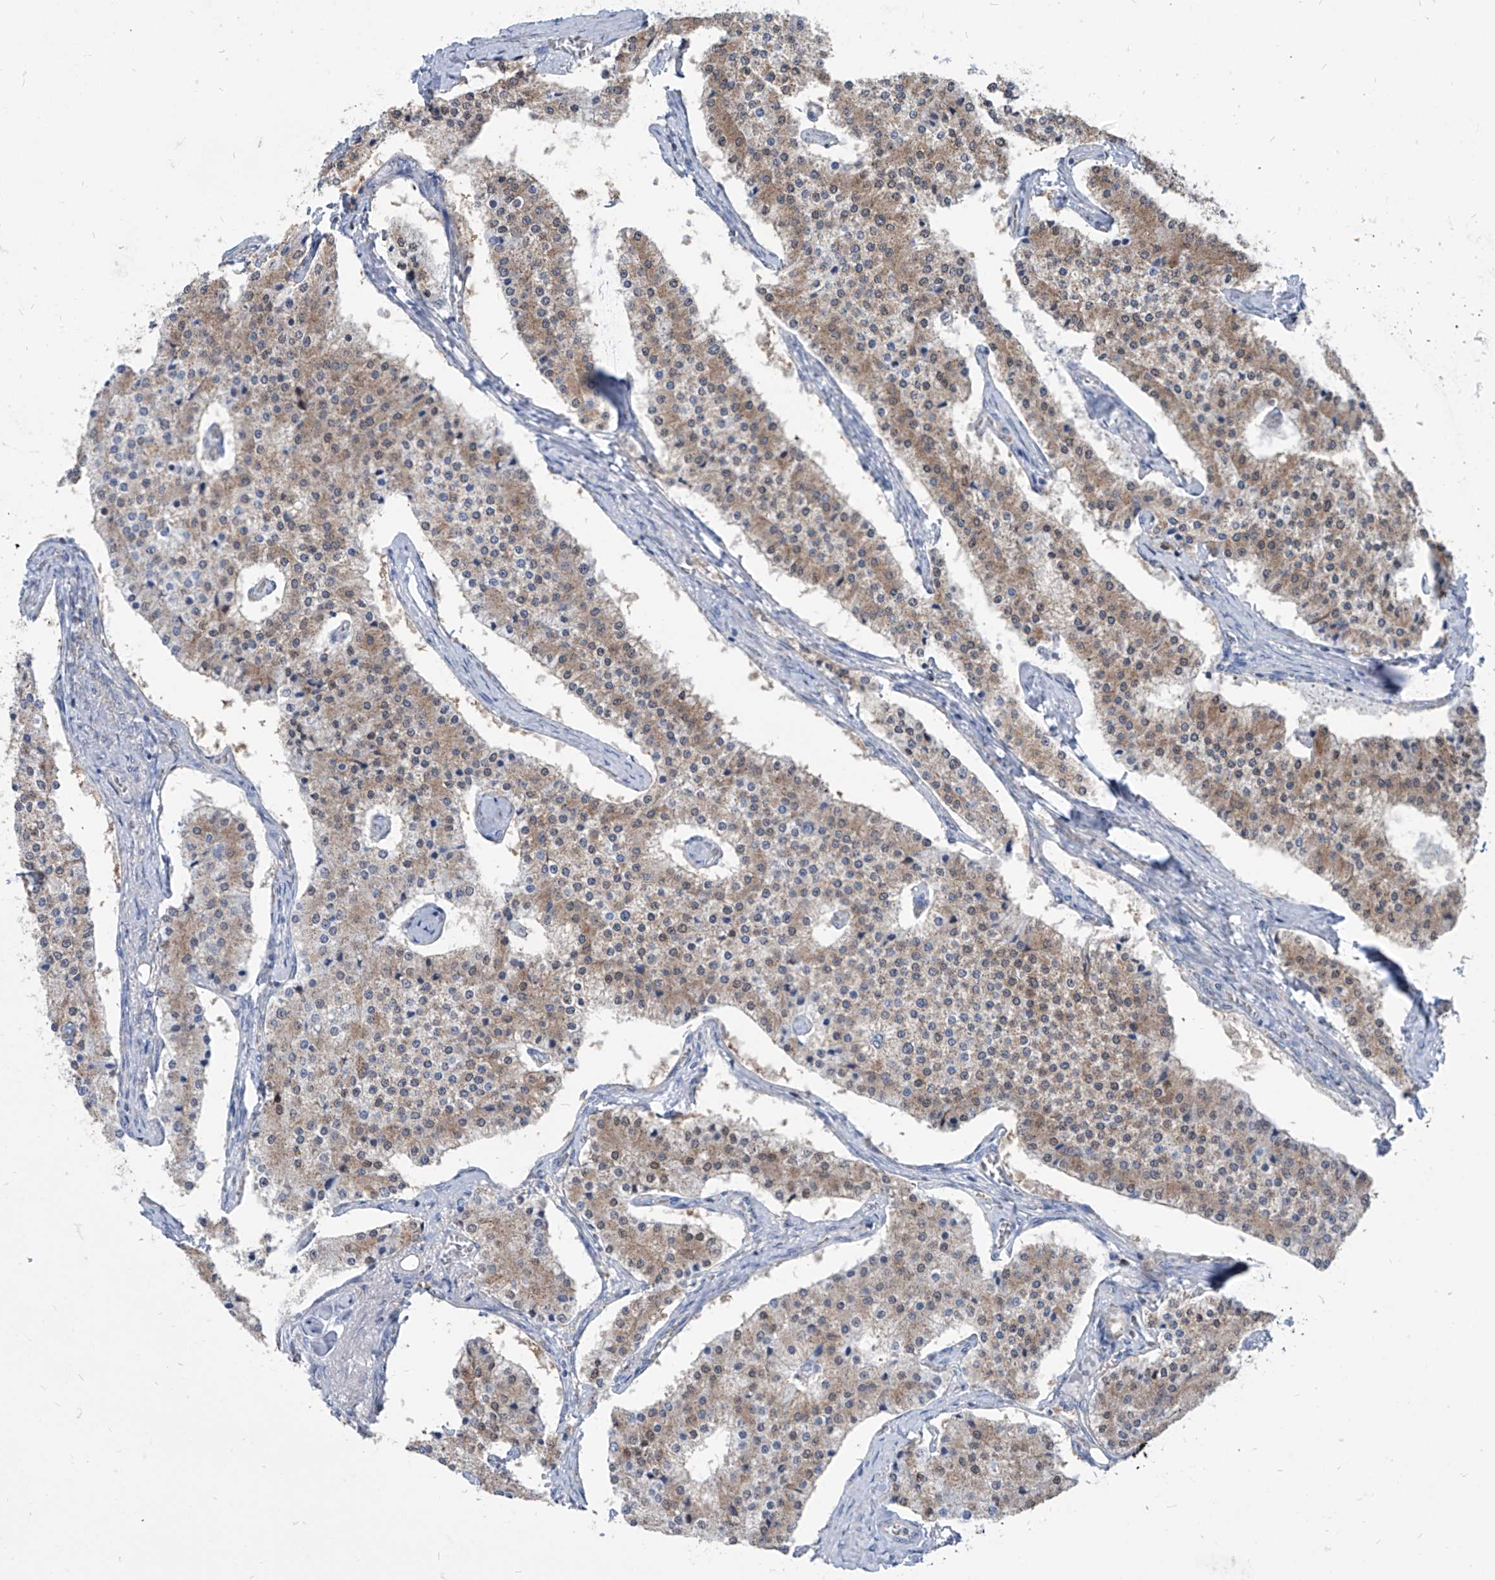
{"staining": {"intensity": "weak", "quantity": ">75%", "location": "cytoplasmic/membranous"}, "tissue": "carcinoid", "cell_type": "Tumor cells", "image_type": "cancer", "snomed": [{"axis": "morphology", "description": "Carcinoid, malignant, NOS"}, {"axis": "topography", "description": "Colon"}], "caption": "Carcinoid stained with a brown dye reveals weak cytoplasmic/membranous positive positivity in approximately >75% of tumor cells.", "gene": "AGPS", "patient": {"sex": "female", "age": 52}}